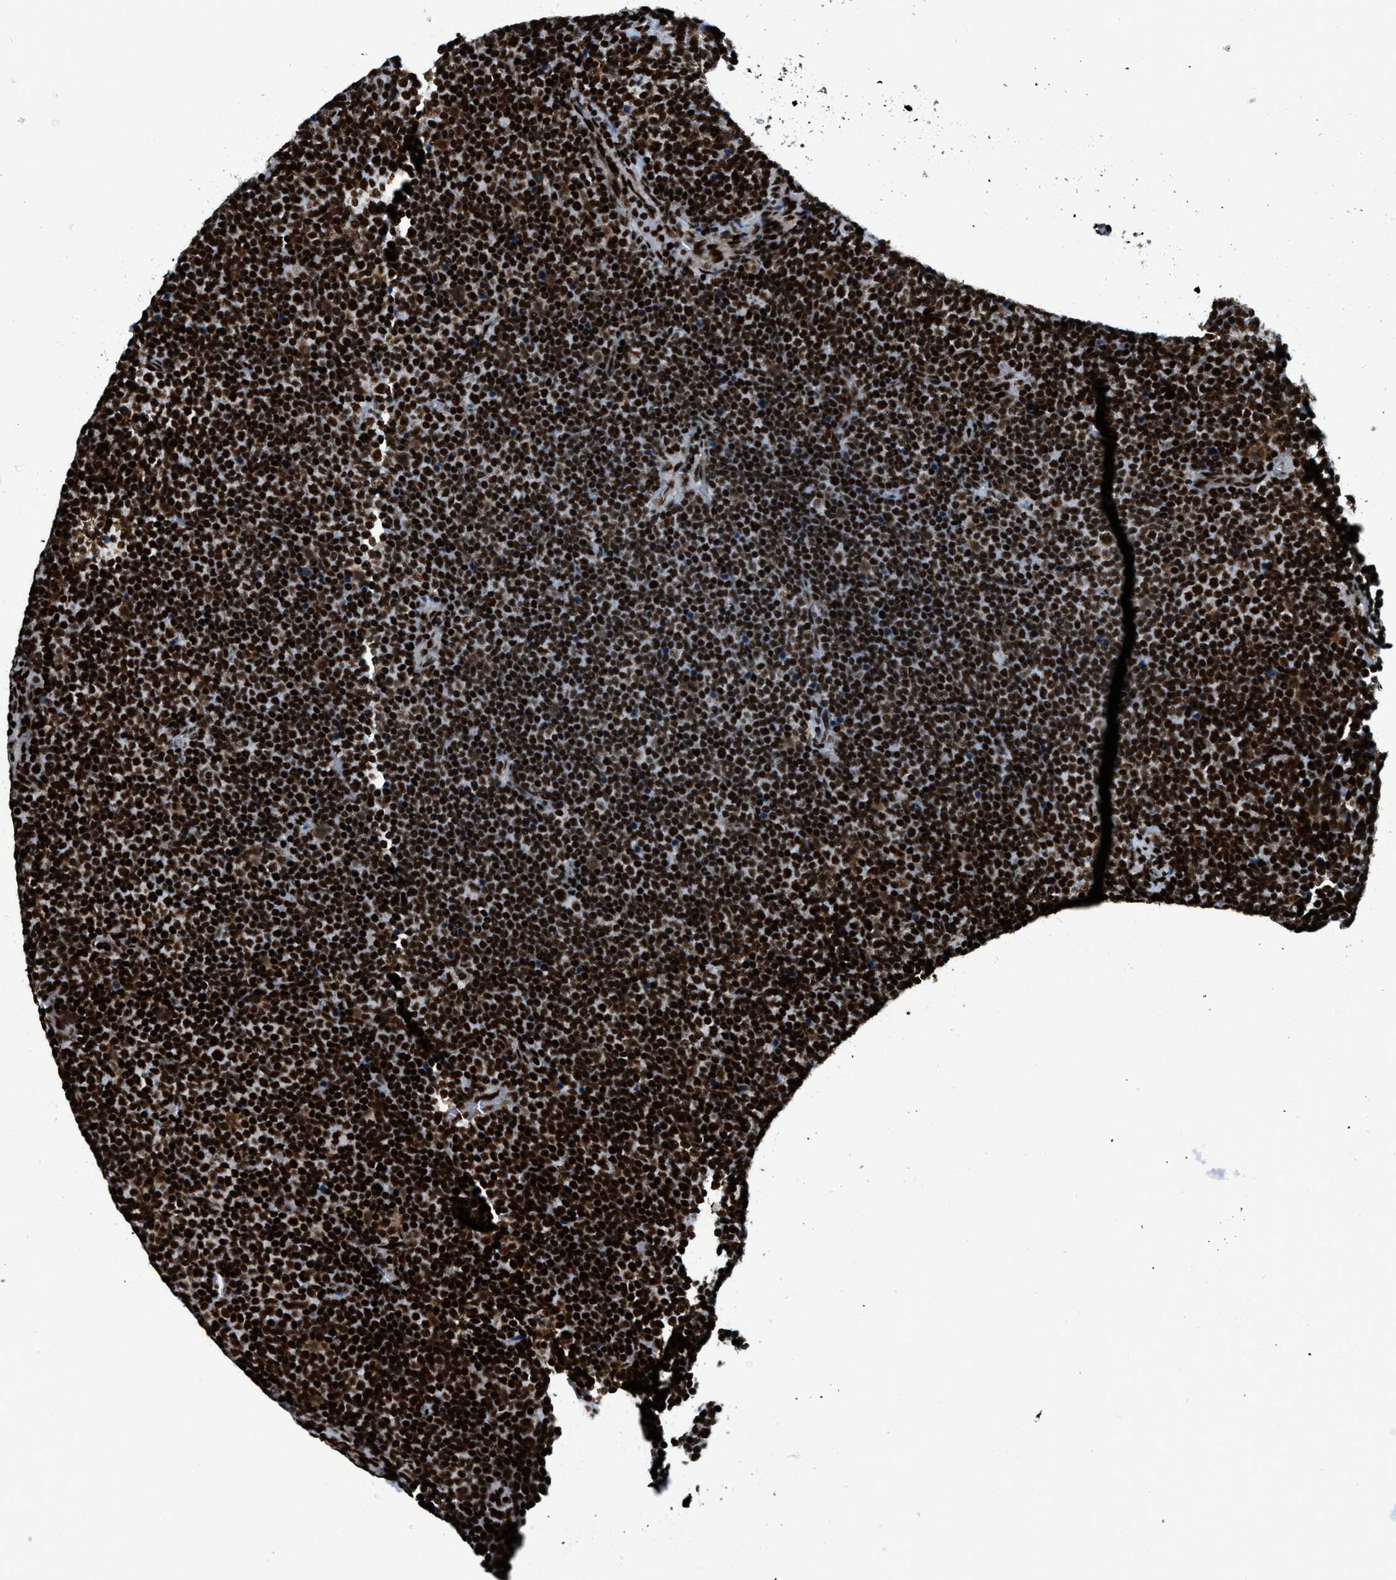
{"staining": {"intensity": "strong", "quantity": ">75%", "location": "nuclear"}, "tissue": "lymphoma", "cell_type": "Tumor cells", "image_type": "cancer", "snomed": [{"axis": "morphology", "description": "Malignant lymphoma, non-Hodgkin's type, Low grade"}, {"axis": "topography", "description": "Lymph node"}], "caption": "Lymphoma stained for a protein shows strong nuclear positivity in tumor cells.", "gene": "GABPB1", "patient": {"sex": "female", "age": 67}}